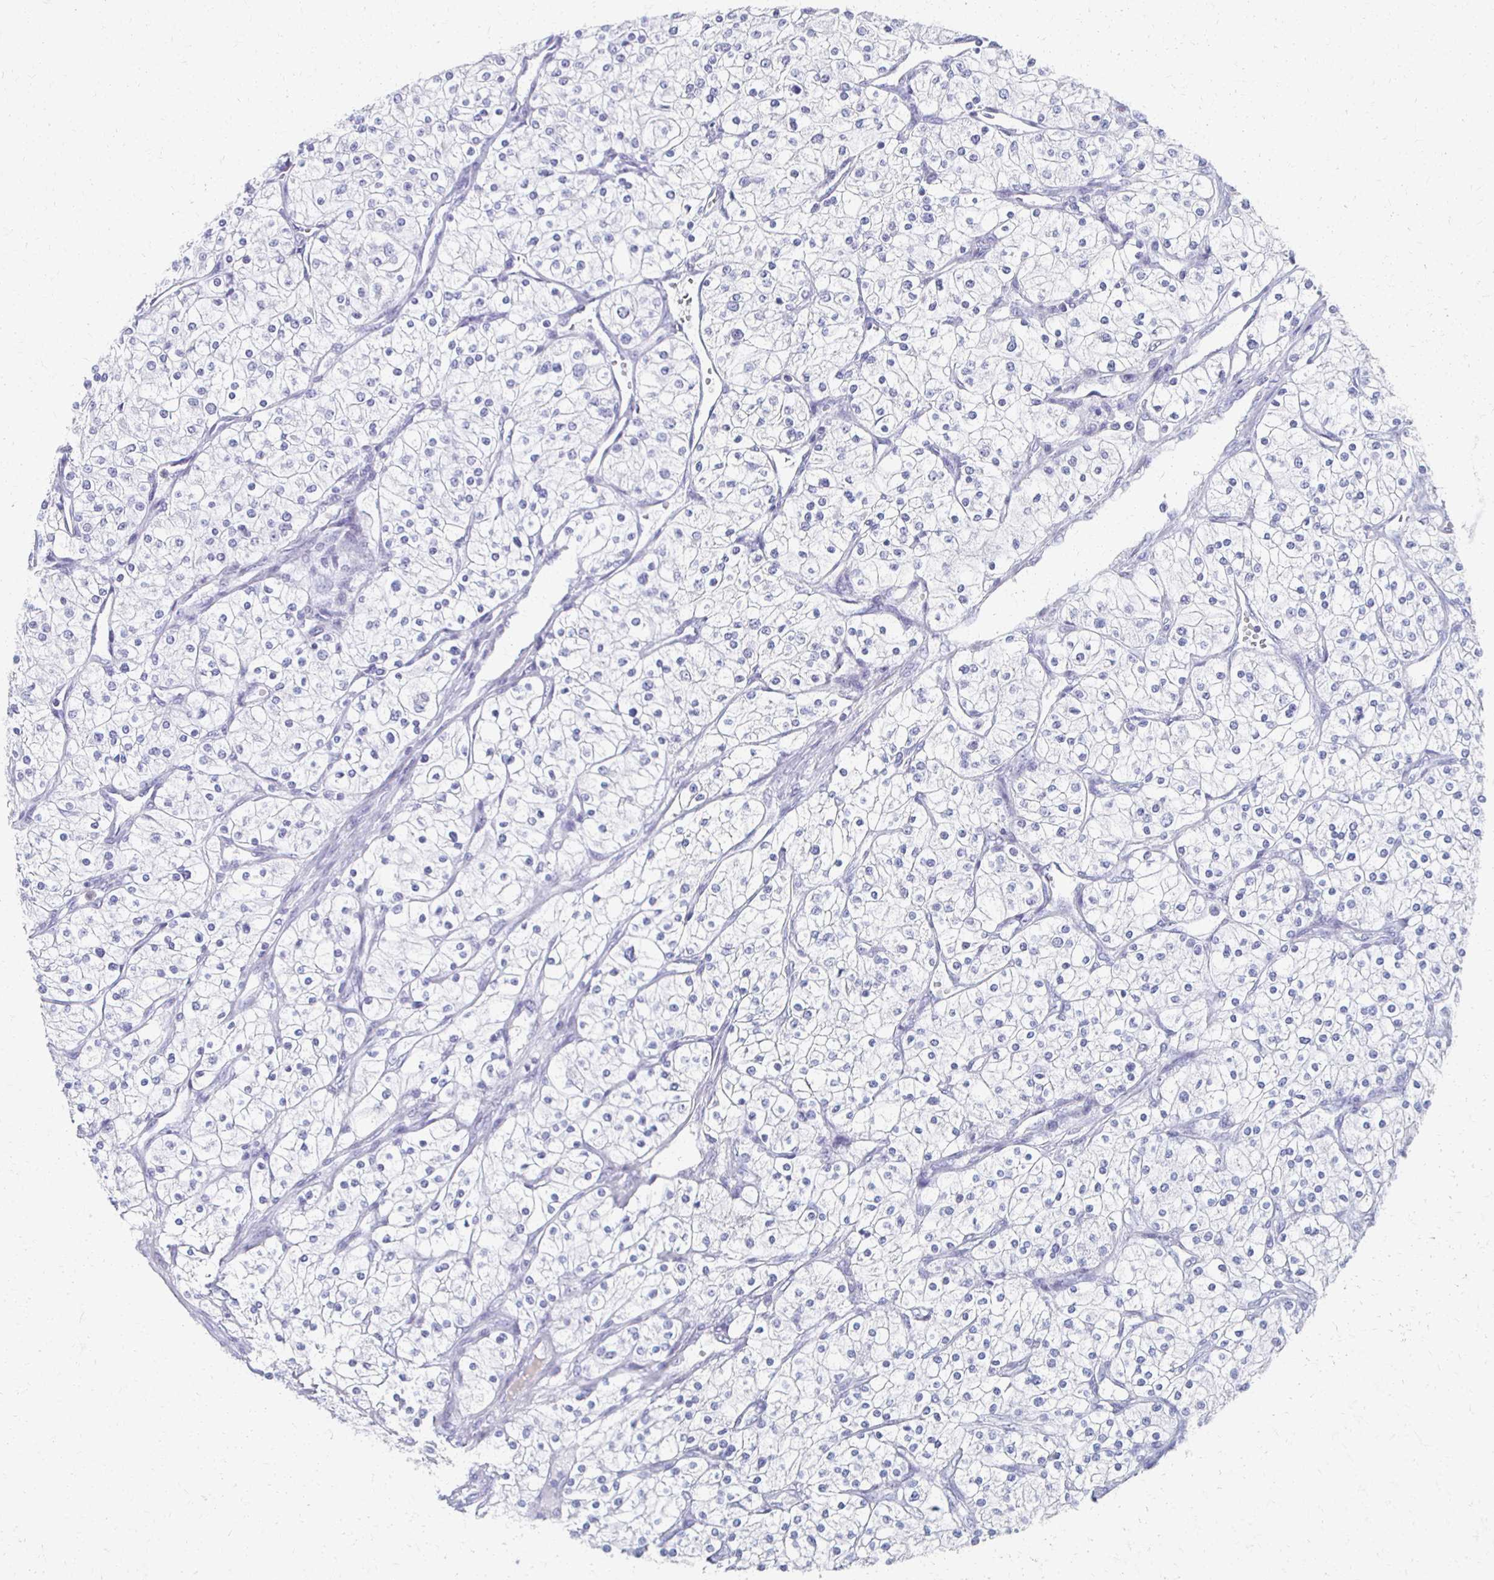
{"staining": {"intensity": "negative", "quantity": "none", "location": "none"}, "tissue": "renal cancer", "cell_type": "Tumor cells", "image_type": "cancer", "snomed": [{"axis": "morphology", "description": "Adenocarcinoma, NOS"}, {"axis": "topography", "description": "Kidney"}], "caption": "Immunohistochemical staining of human renal cancer displays no significant positivity in tumor cells. (DAB (3,3'-diaminobenzidine) immunohistochemistry visualized using brightfield microscopy, high magnification).", "gene": "CXCR2", "patient": {"sex": "male", "age": 80}}